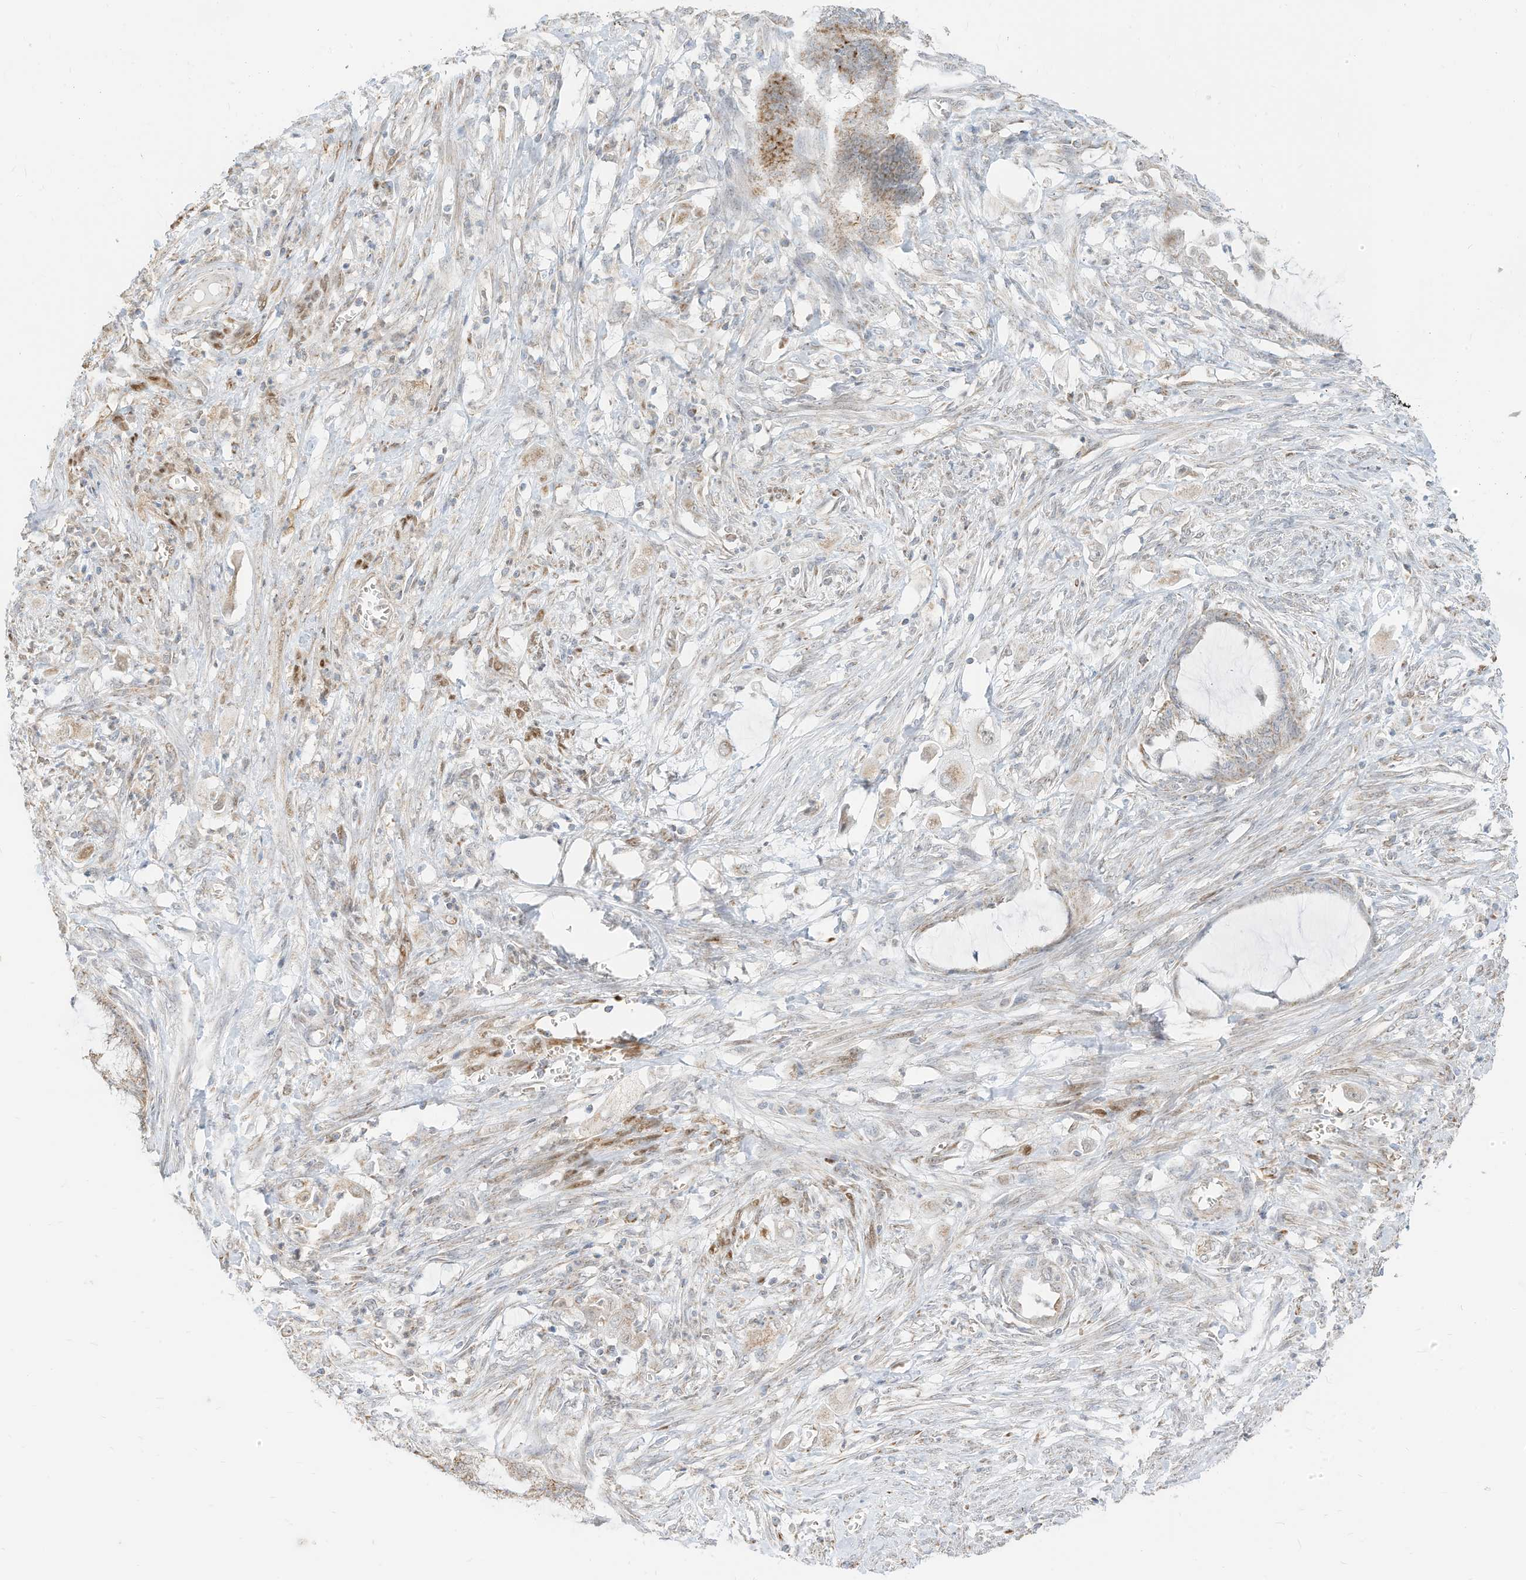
{"staining": {"intensity": "moderate", "quantity": "25%-75%", "location": "cytoplasmic/membranous"}, "tissue": "endometrial cancer", "cell_type": "Tumor cells", "image_type": "cancer", "snomed": [{"axis": "morphology", "description": "Adenocarcinoma, NOS"}, {"axis": "topography", "description": "Endometrium"}], "caption": "The immunohistochemical stain shows moderate cytoplasmic/membranous positivity in tumor cells of endometrial cancer tissue. (IHC, brightfield microscopy, high magnification).", "gene": "MTUS2", "patient": {"sex": "female", "age": 86}}